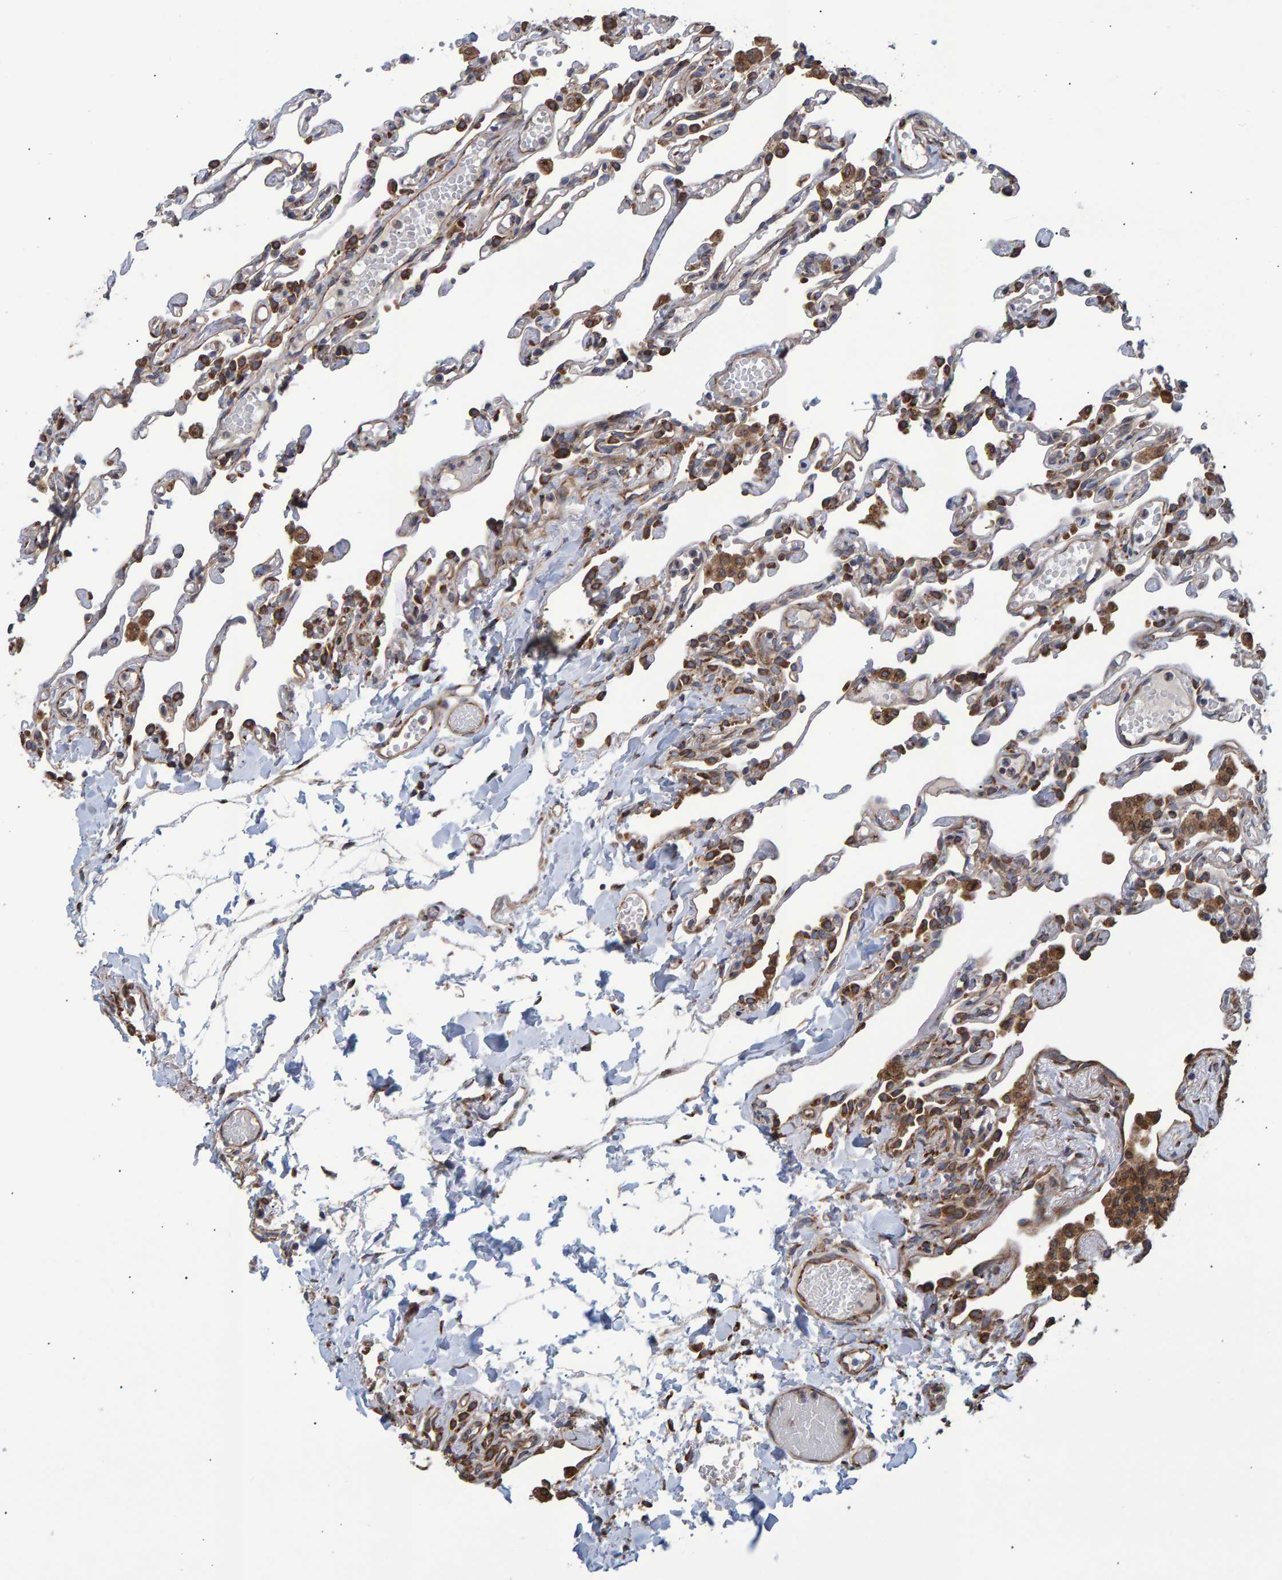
{"staining": {"intensity": "strong", "quantity": "25%-75%", "location": "cytoplasmic/membranous"}, "tissue": "lung", "cell_type": "Alveolar cells", "image_type": "normal", "snomed": [{"axis": "morphology", "description": "Normal tissue, NOS"}, {"axis": "topography", "description": "Lung"}], "caption": "Immunohistochemical staining of normal lung demonstrates 25%-75% levels of strong cytoplasmic/membranous protein positivity in approximately 25%-75% of alveolar cells. (DAB = brown stain, brightfield microscopy at high magnification).", "gene": "FAM117A", "patient": {"sex": "male", "age": 21}}